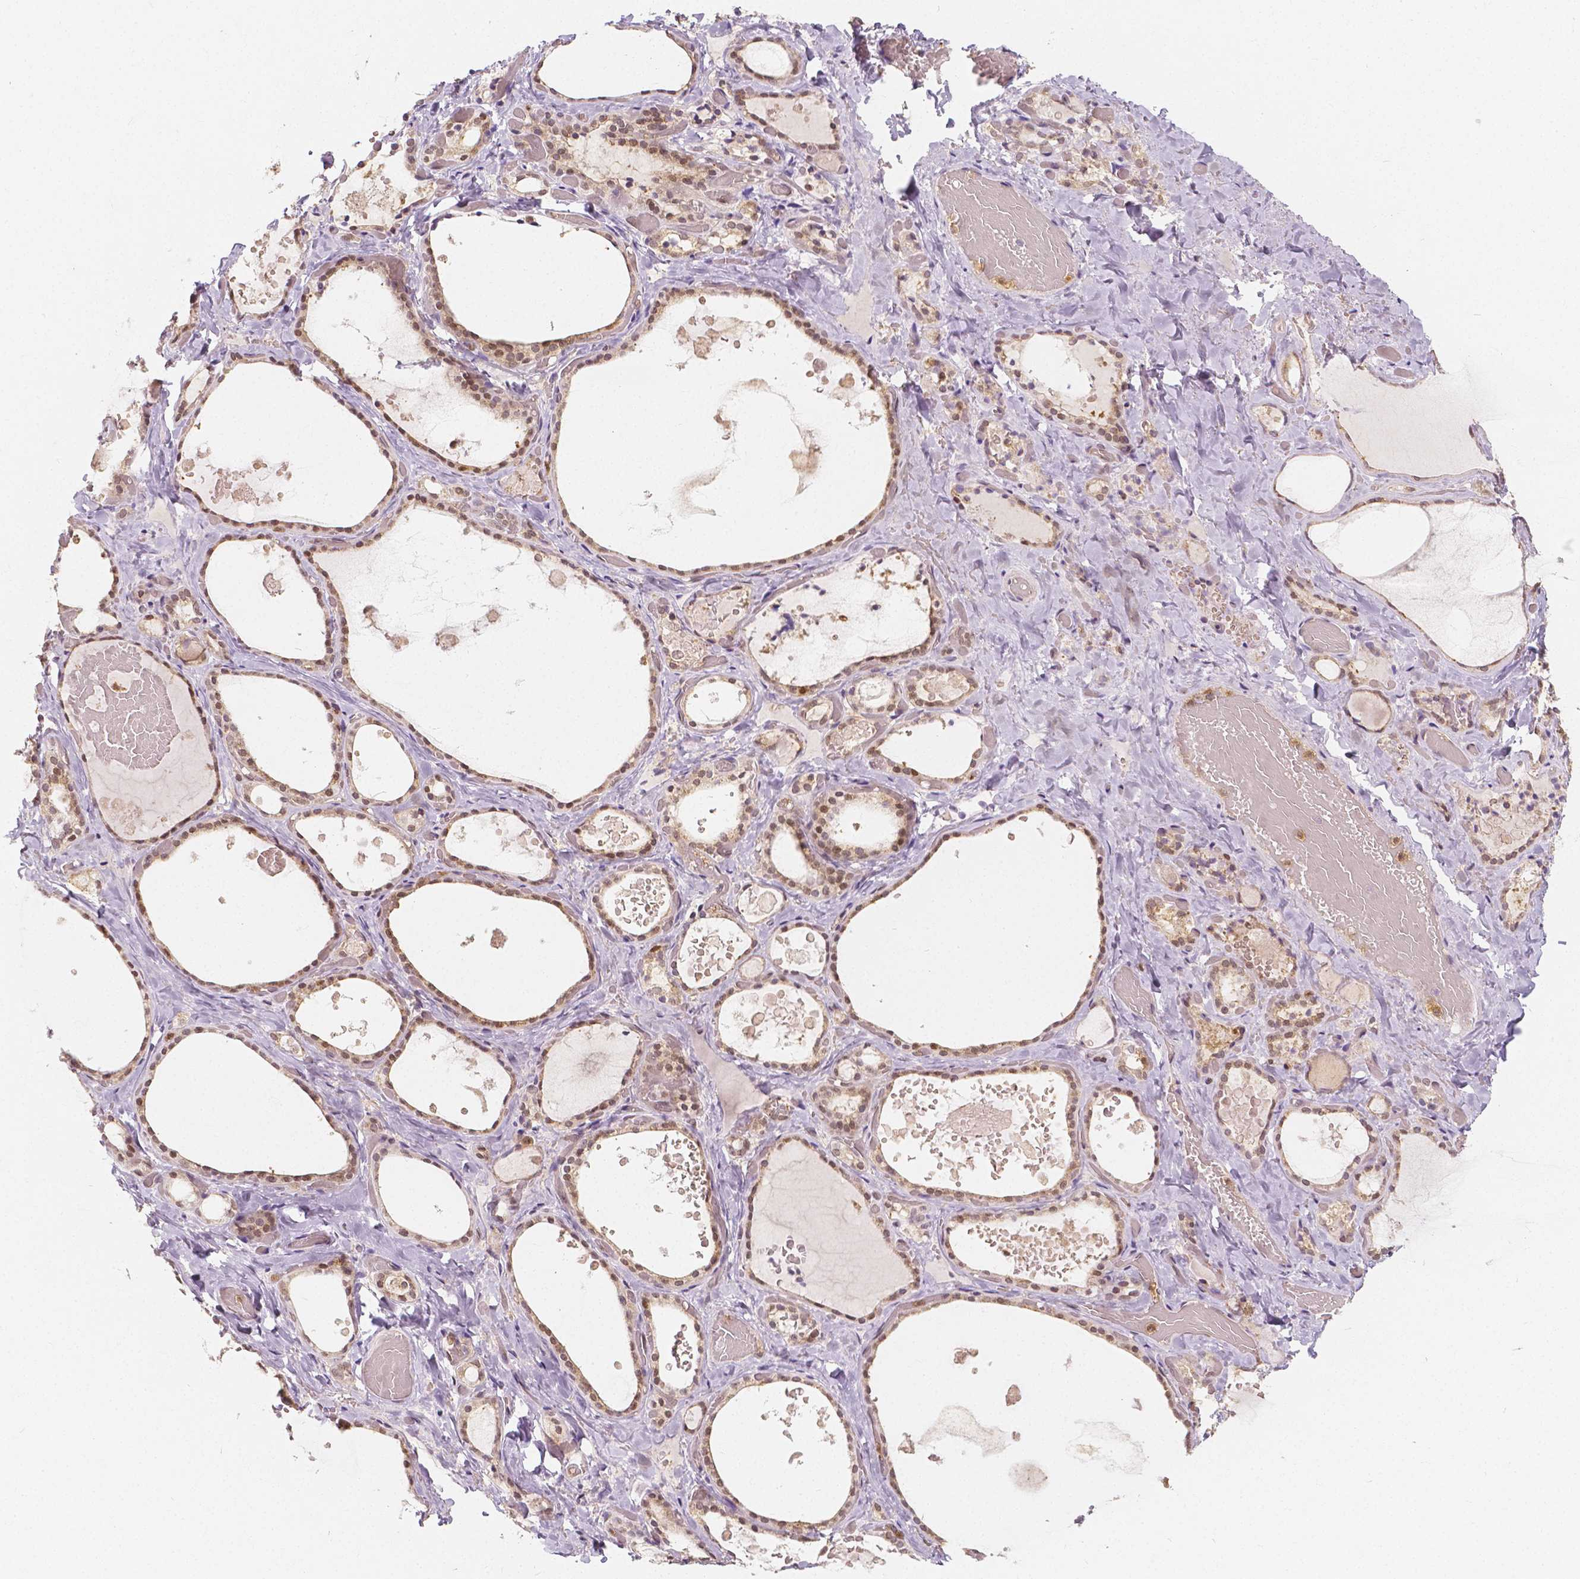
{"staining": {"intensity": "moderate", "quantity": ">75%", "location": "cytoplasmic/membranous,nuclear"}, "tissue": "thyroid gland", "cell_type": "Glandular cells", "image_type": "normal", "snomed": [{"axis": "morphology", "description": "Normal tissue, NOS"}, {"axis": "topography", "description": "Thyroid gland"}], "caption": "A histopathology image showing moderate cytoplasmic/membranous,nuclear expression in approximately >75% of glandular cells in normal thyroid gland, as visualized by brown immunohistochemical staining.", "gene": "NAPRT", "patient": {"sex": "female", "age": 56}}